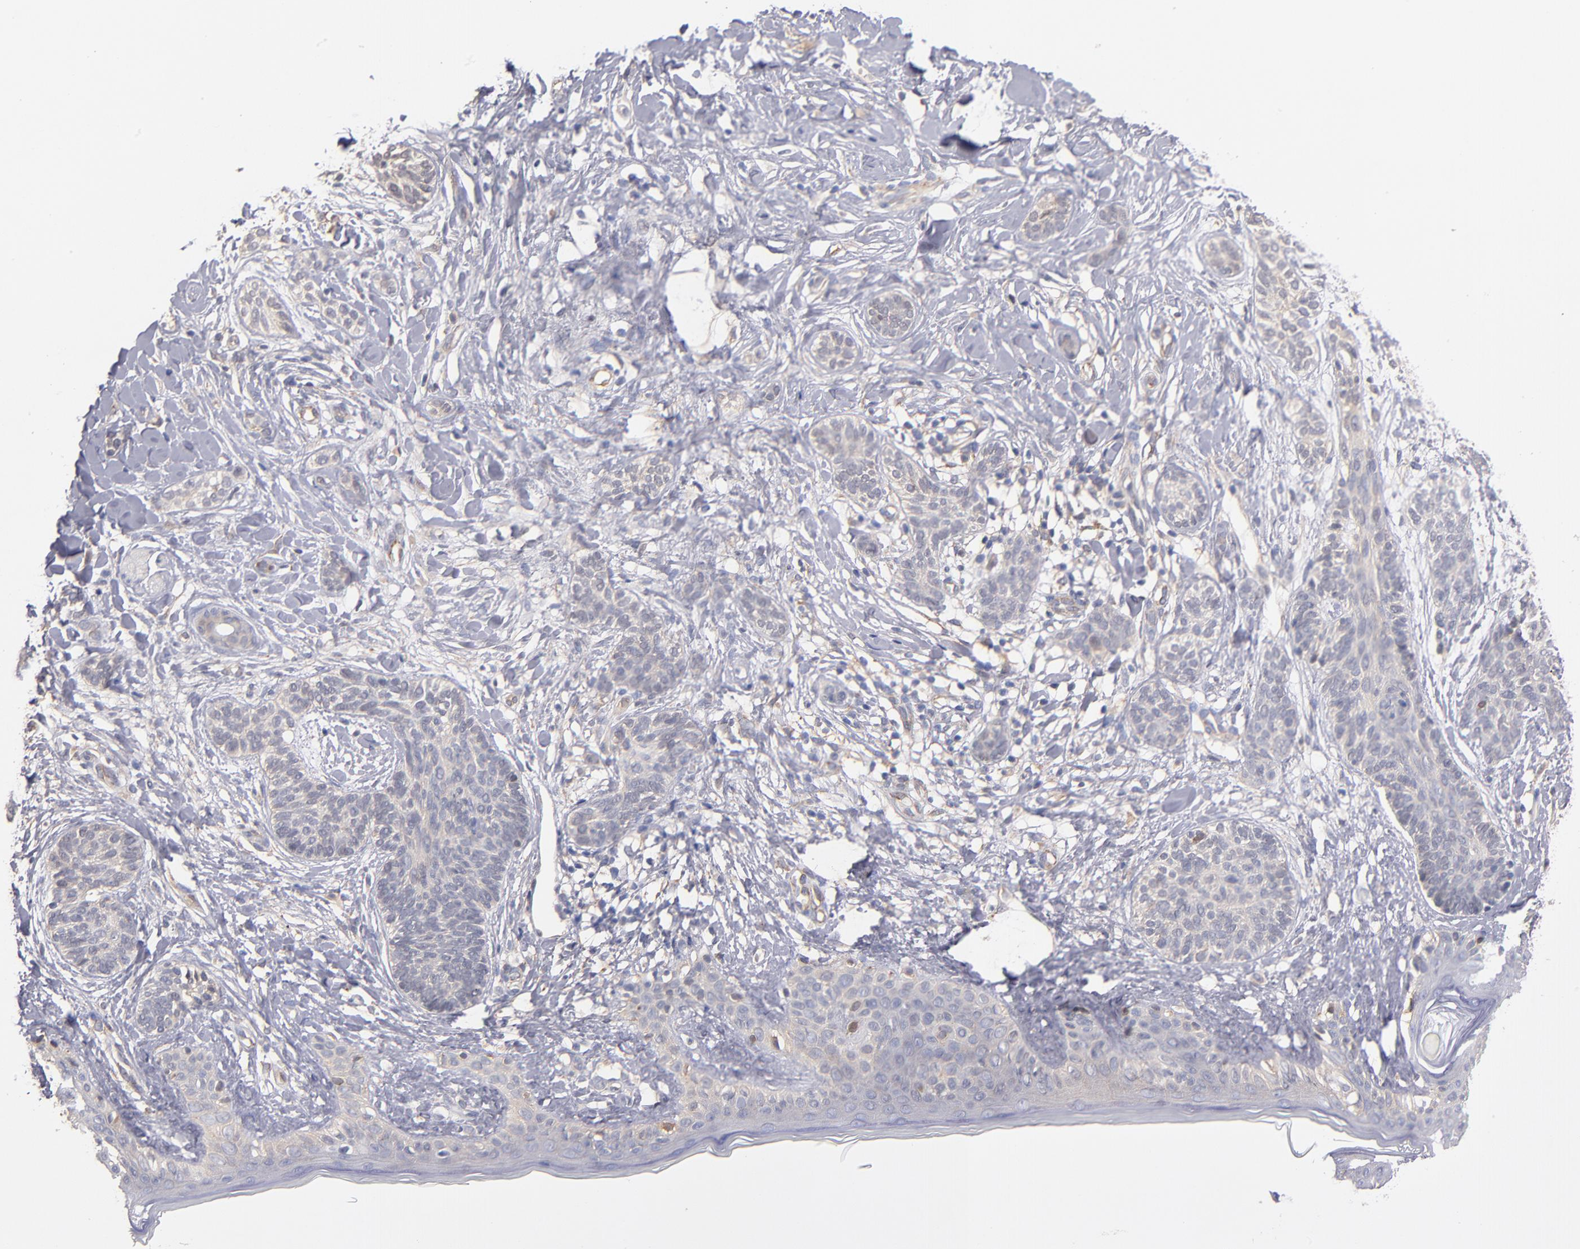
{"staining": {"intensity": "weak", "quantity": "<25%", "location": "cytoplasmic/membranous"}, "tissue": "skin cancer", "cell_type": "Tumor cells", "image_type": "cancer", "snomed": [{"axis": "morphology", "description": "Normal tissue, NOS"}, {"axis": "morphology", "description": "Basal cell carcinoma"}, {"axis": "topography", "description": "Skin"}], "caption": "Protein analysis of basal cell carcinoma (skin) shows no significant positivity in tumor cells.", "gene": "GMFG", "patient": {"sex": "male", "age": 63}}